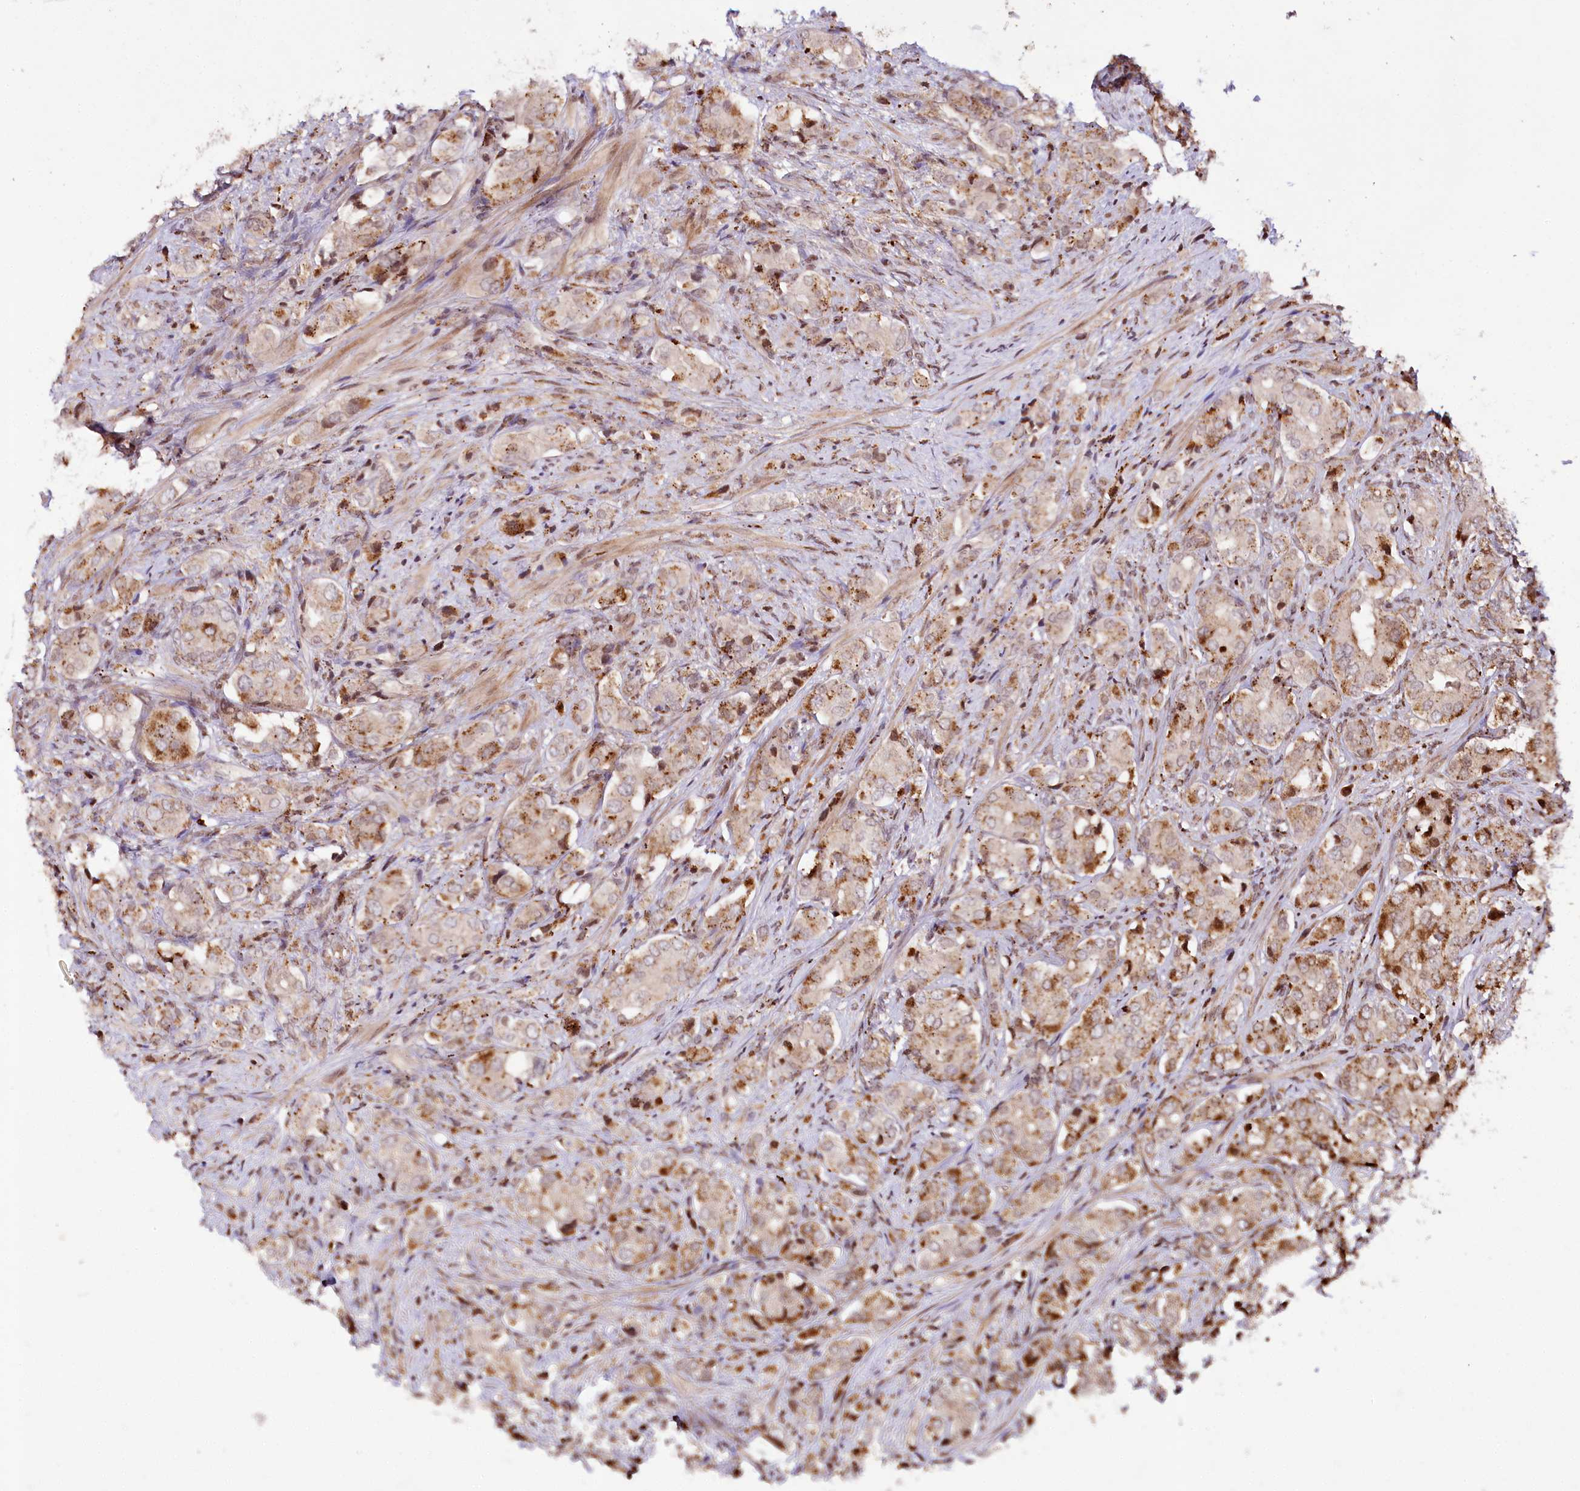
{"staining": {"intensity": "moderate", "quantity": ">75%", "location": "cytoplasmic/membranous"}, "tissue": "prostate cancer", "cell_type": "Tumor cells", "image_type": "cancer", "snomed": [{"axis": "morphology", "description": "Adenocarcinoma, High grade"}, {"axis": "topography", "description": "Prostate"}], "caption": "Moderate cytoplasmic/membranous positivity for a protein is identified in about >75% of tumor cells of prostate cancer using IHC.", "gene": "HOXC8", "patient": {"sex": "male", "age": 65}}